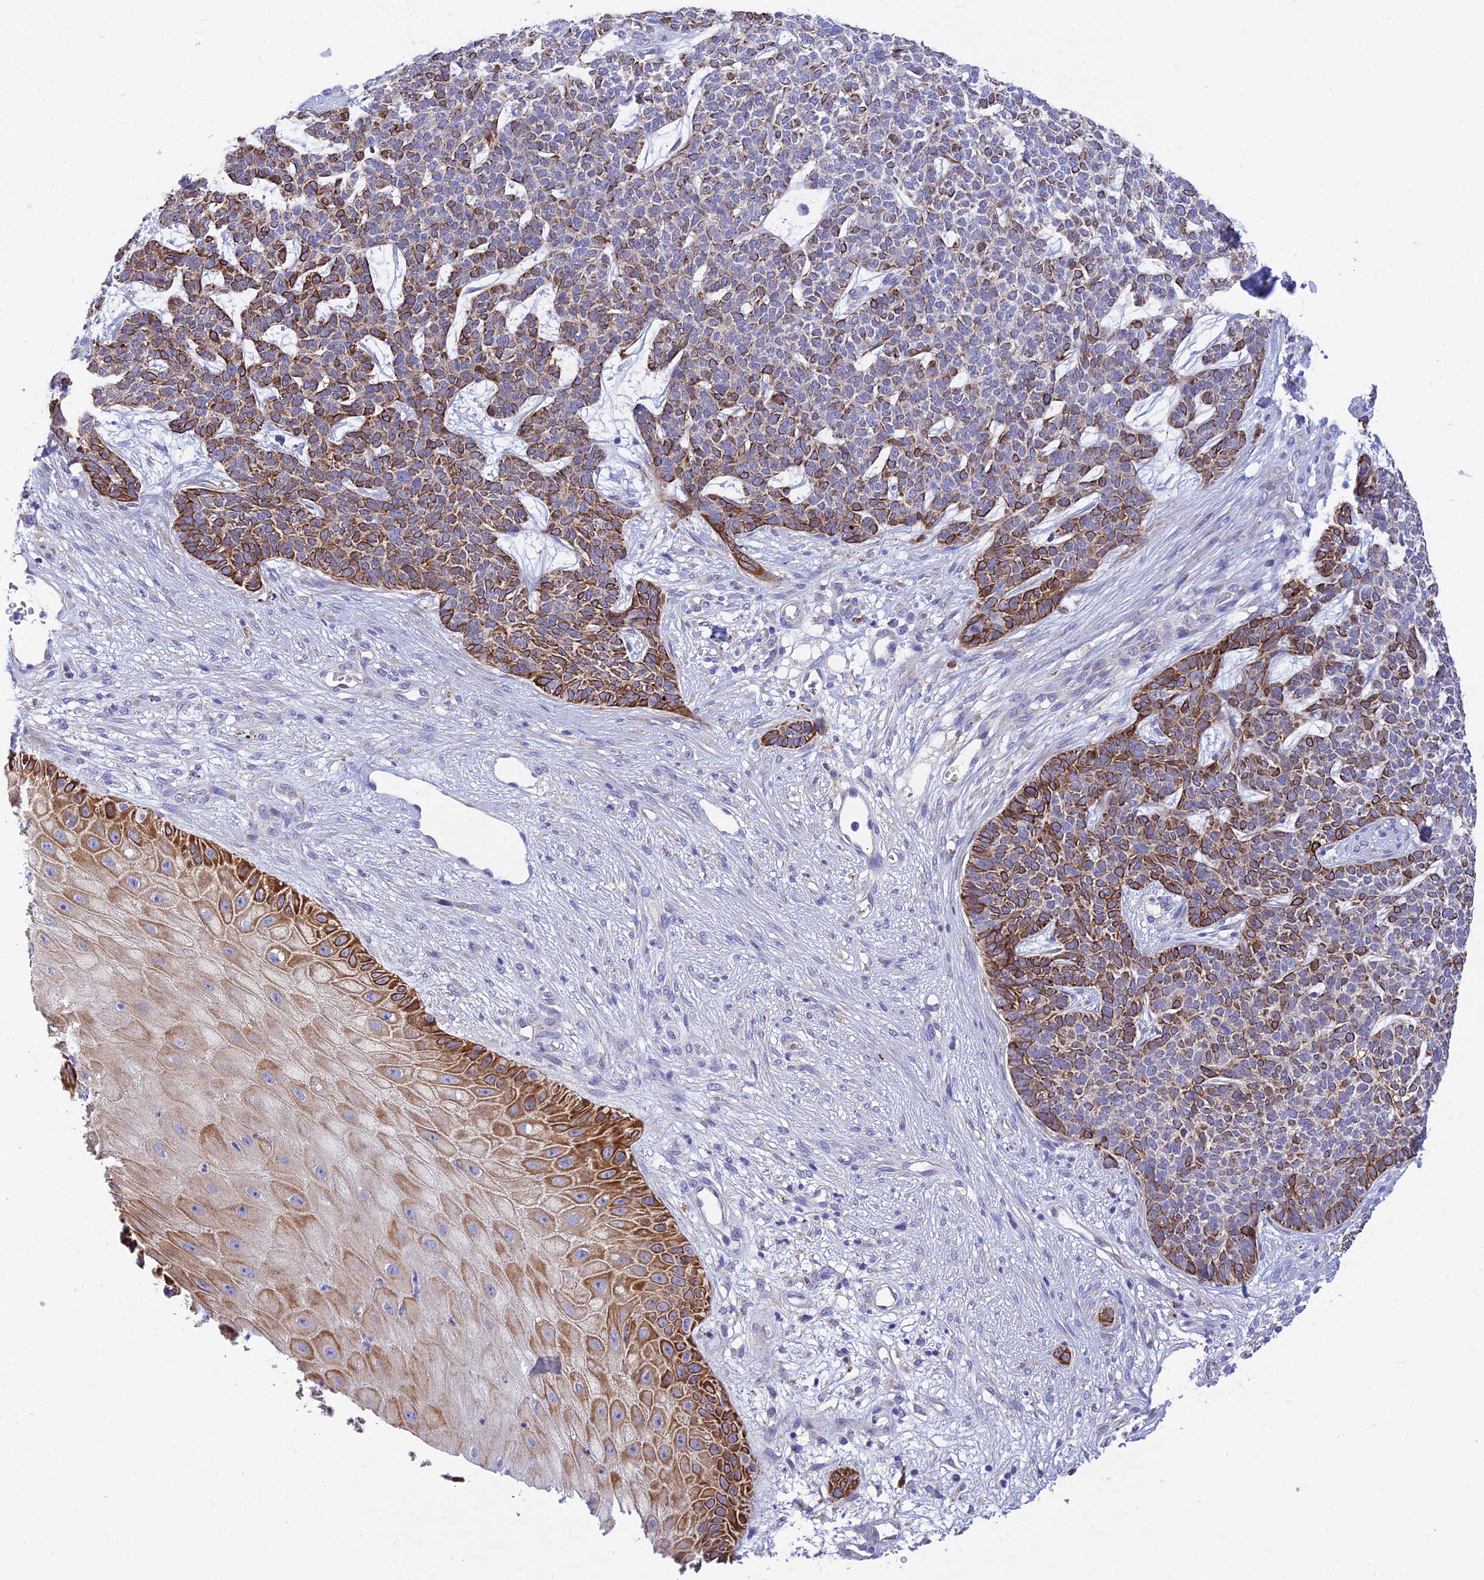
{"staining": {"intensity": "moderate", "quantity": "25%-75%", "location": "cytoplasmic/membranous"}, "tissue": "skin cancer", "cell_type": "Tumor cells", "image_type": "cancer", "snomed": [{"axis": "morphology", "description": "Basal cell carcinoma"}, {"axis": "topography", "description": "Skin"}], "caption": "A micrograph of human skin cancer stained for a protein displays moderate cytoplasmic/membranous brown staining in tumor cells. The protein of interest is shown in brown color, while the nuclei are stained blue.", "gene": "CCDC157", "patient": {"sex": "female", "age": 84}}